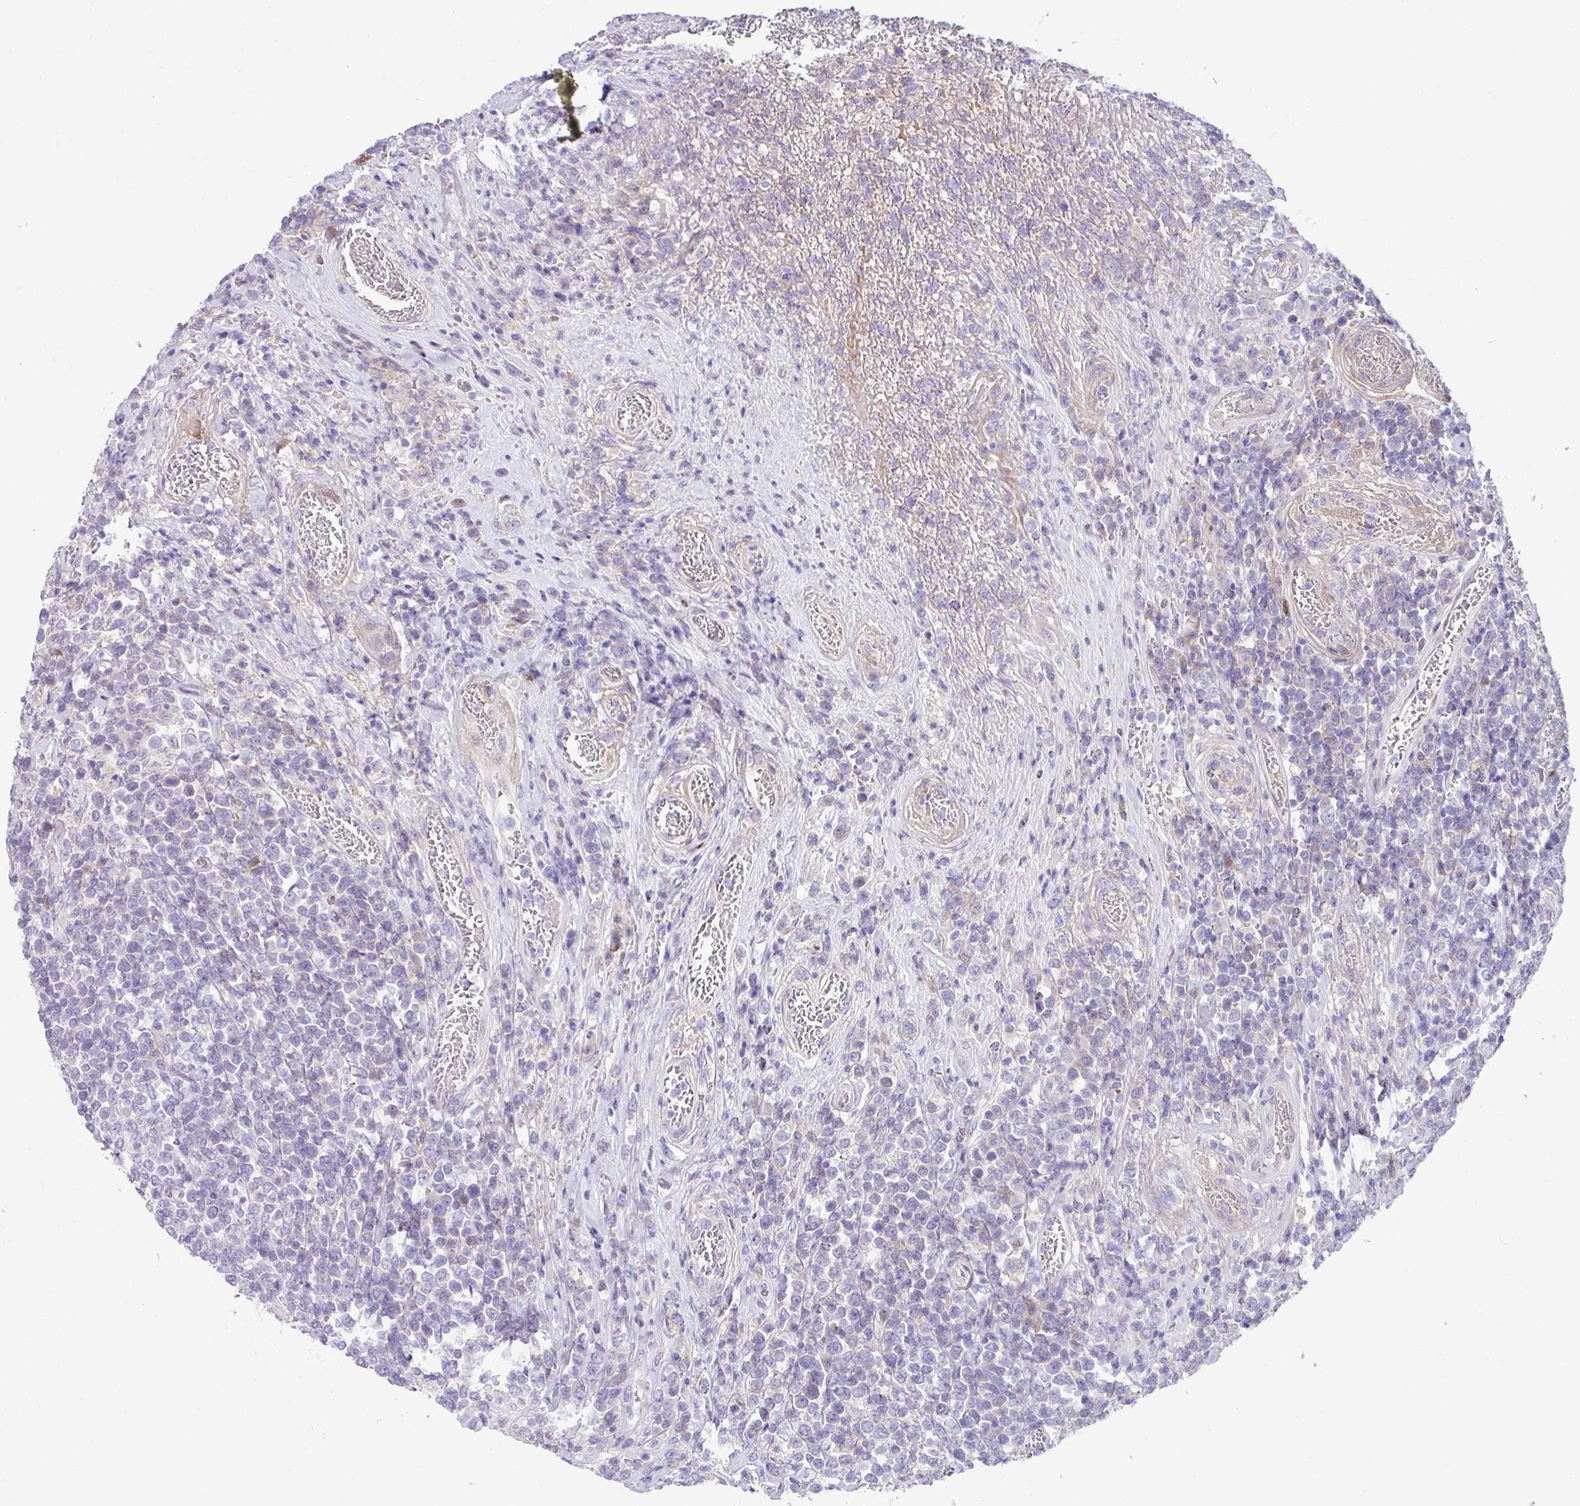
{"staining": {"intensity": "negative", "quantity": "none", "location": "none"}, "tissue": "lymphoma", "cell_type": "Tumor cells", "image_type": "cancer", "snomed": [{"axis": "morphology", "description": "Malignant lymphoma, non-Hodgkin's type, High grade"}, {"axis": "topography", "description": "Soft tissue"}], "caption": "High magnification brightfield microscopy of lymphoma stained with DAB (3,3'-diaminobenzidine) (brown) and counterstained with hematoxylin (blue): tumor cells show no significant staining.", "gene": "IQCJ", "patient": {"sex": "female", "age": 56}}